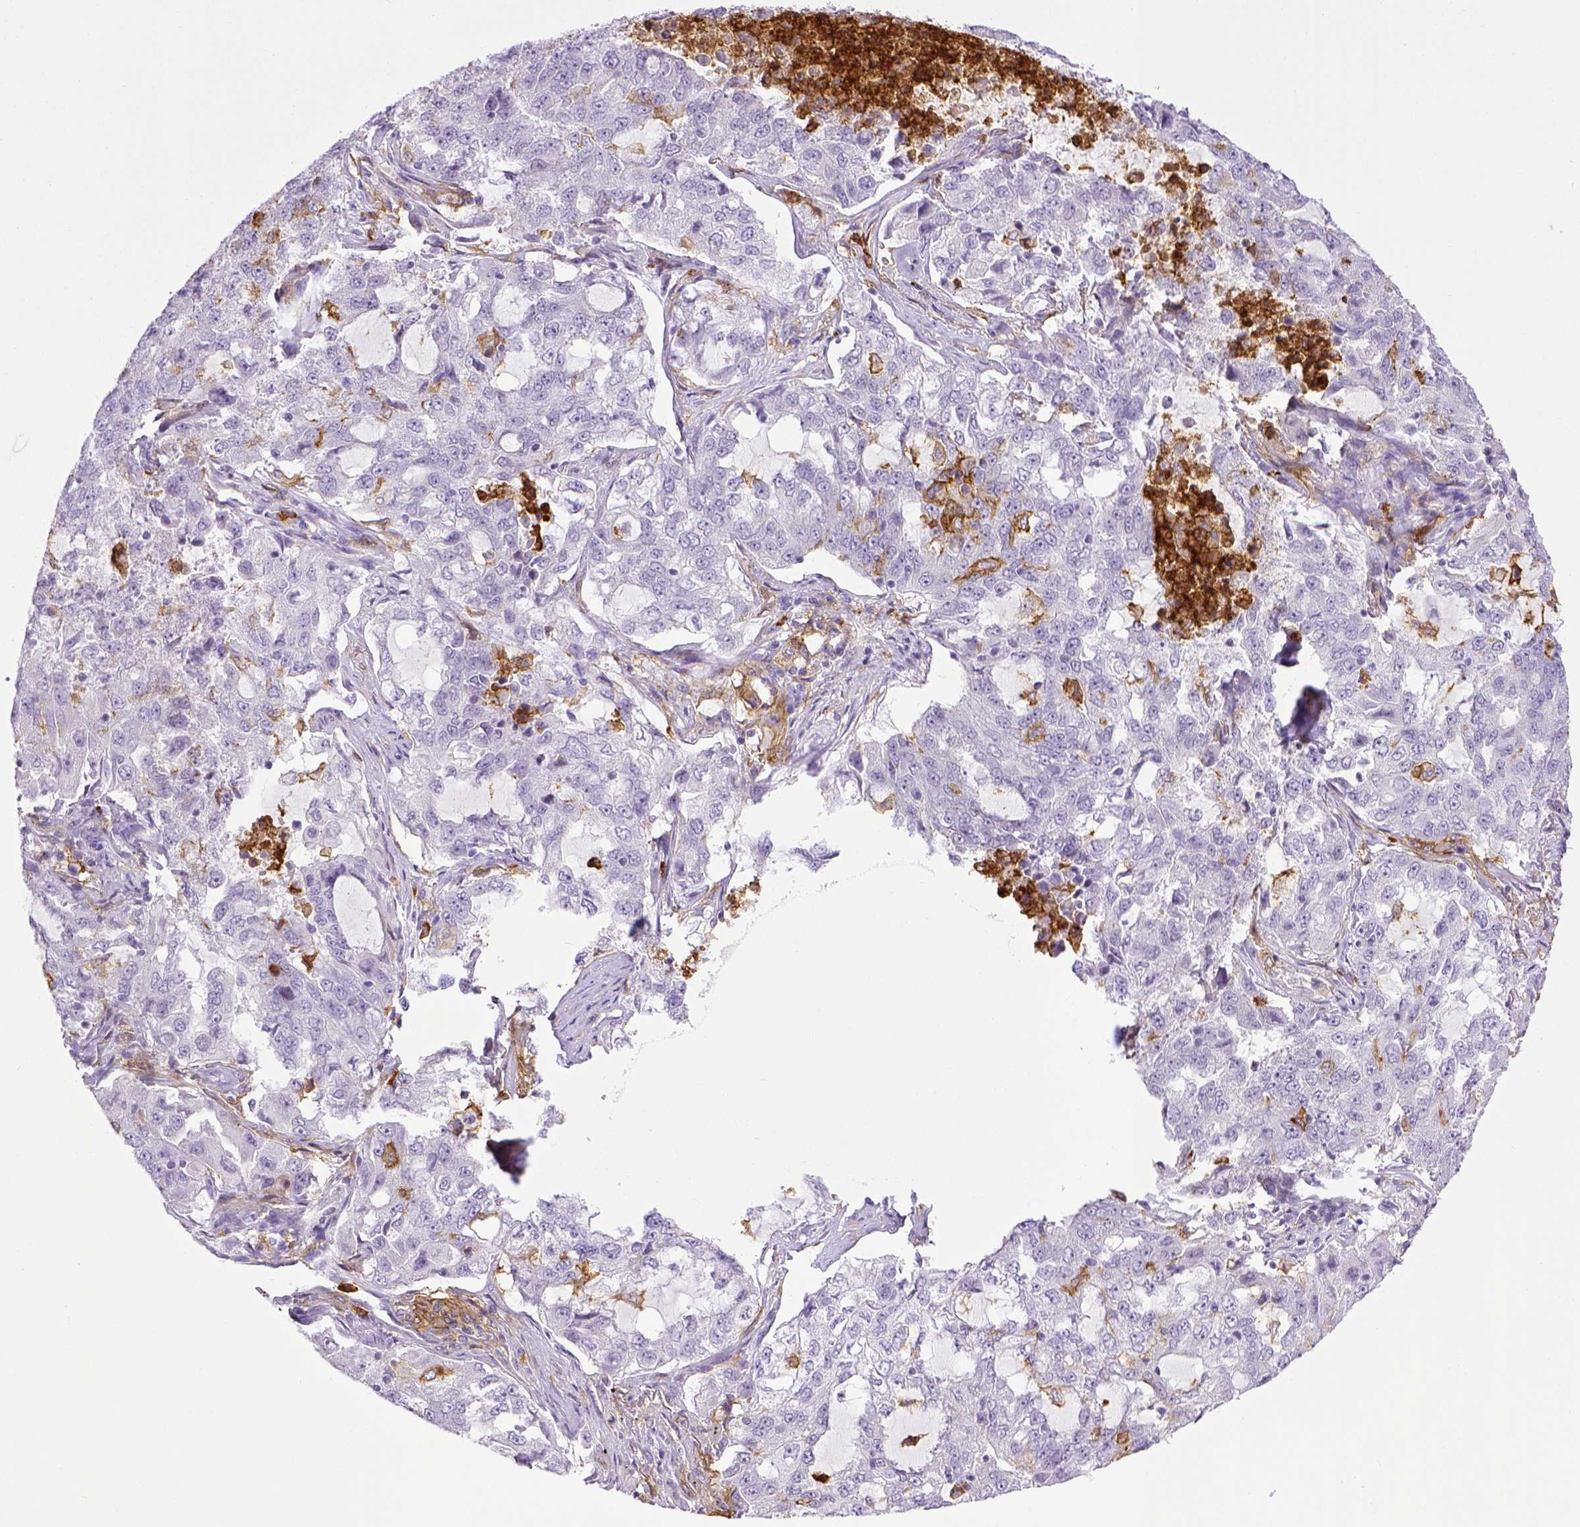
{"staining": {"intensity": "negative", "quantity": "none", "location": "none"}, "tissue": "lung cancer", "cell_type": "Tumor cells", "image_type": "cancer", "snomed": [{"axis": "morphology", "description": "Adenocarcinoma, NOS"}, {"axis": "topography", "description": "Lung"}], "caption": "Immunohistochemistry histopathology image of neoplastic tissue: adenocarcinoma (lung) stained with DAB displays no significant protein expression in tumor cells.", "gene": "ITGAM", "patient": {"sex": "female", "age": 61}}